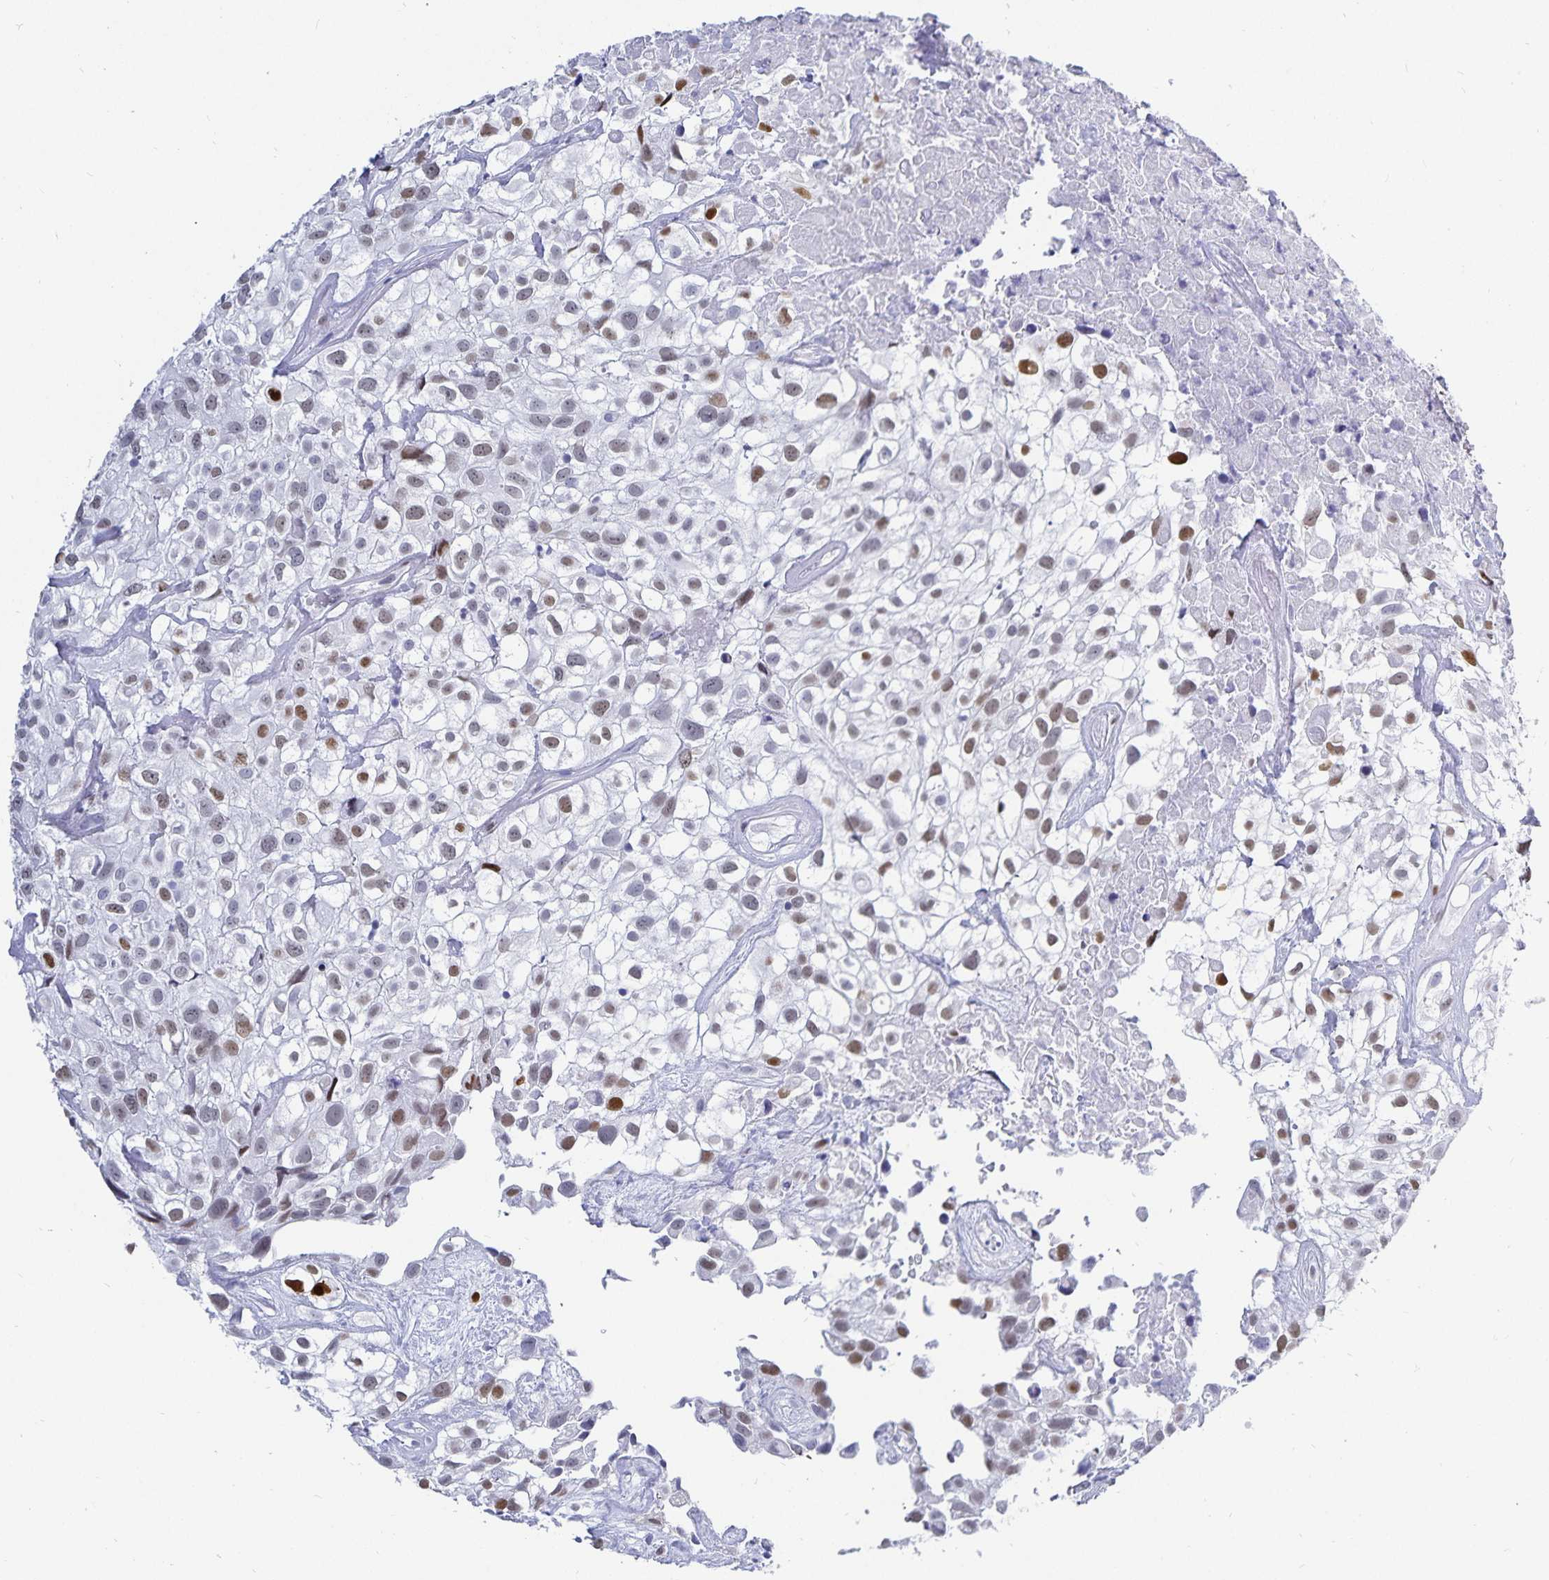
{"staining": {"intensity": "moderate", "quantity": "<25%", "location": "nuclear"}, "tissue": "urothelial cancer", "cell_type": "Tumor cells", "image_type": "cancer", "snomed": [{"axis": "morphology", "description": "Urothelial carcinoma, High grade"}, {"axis": "topography", "description": "Urinary bladder"}], "caption": "DAB (3,3'-diaminobenzidine) immunohistochemical staining of human urothelial cancer demonstrates moderate nuclear protein positivity in about <25% of tumor cells.", "gene": "HMGB3", "patient": {"sex": "male", "age": 56}}